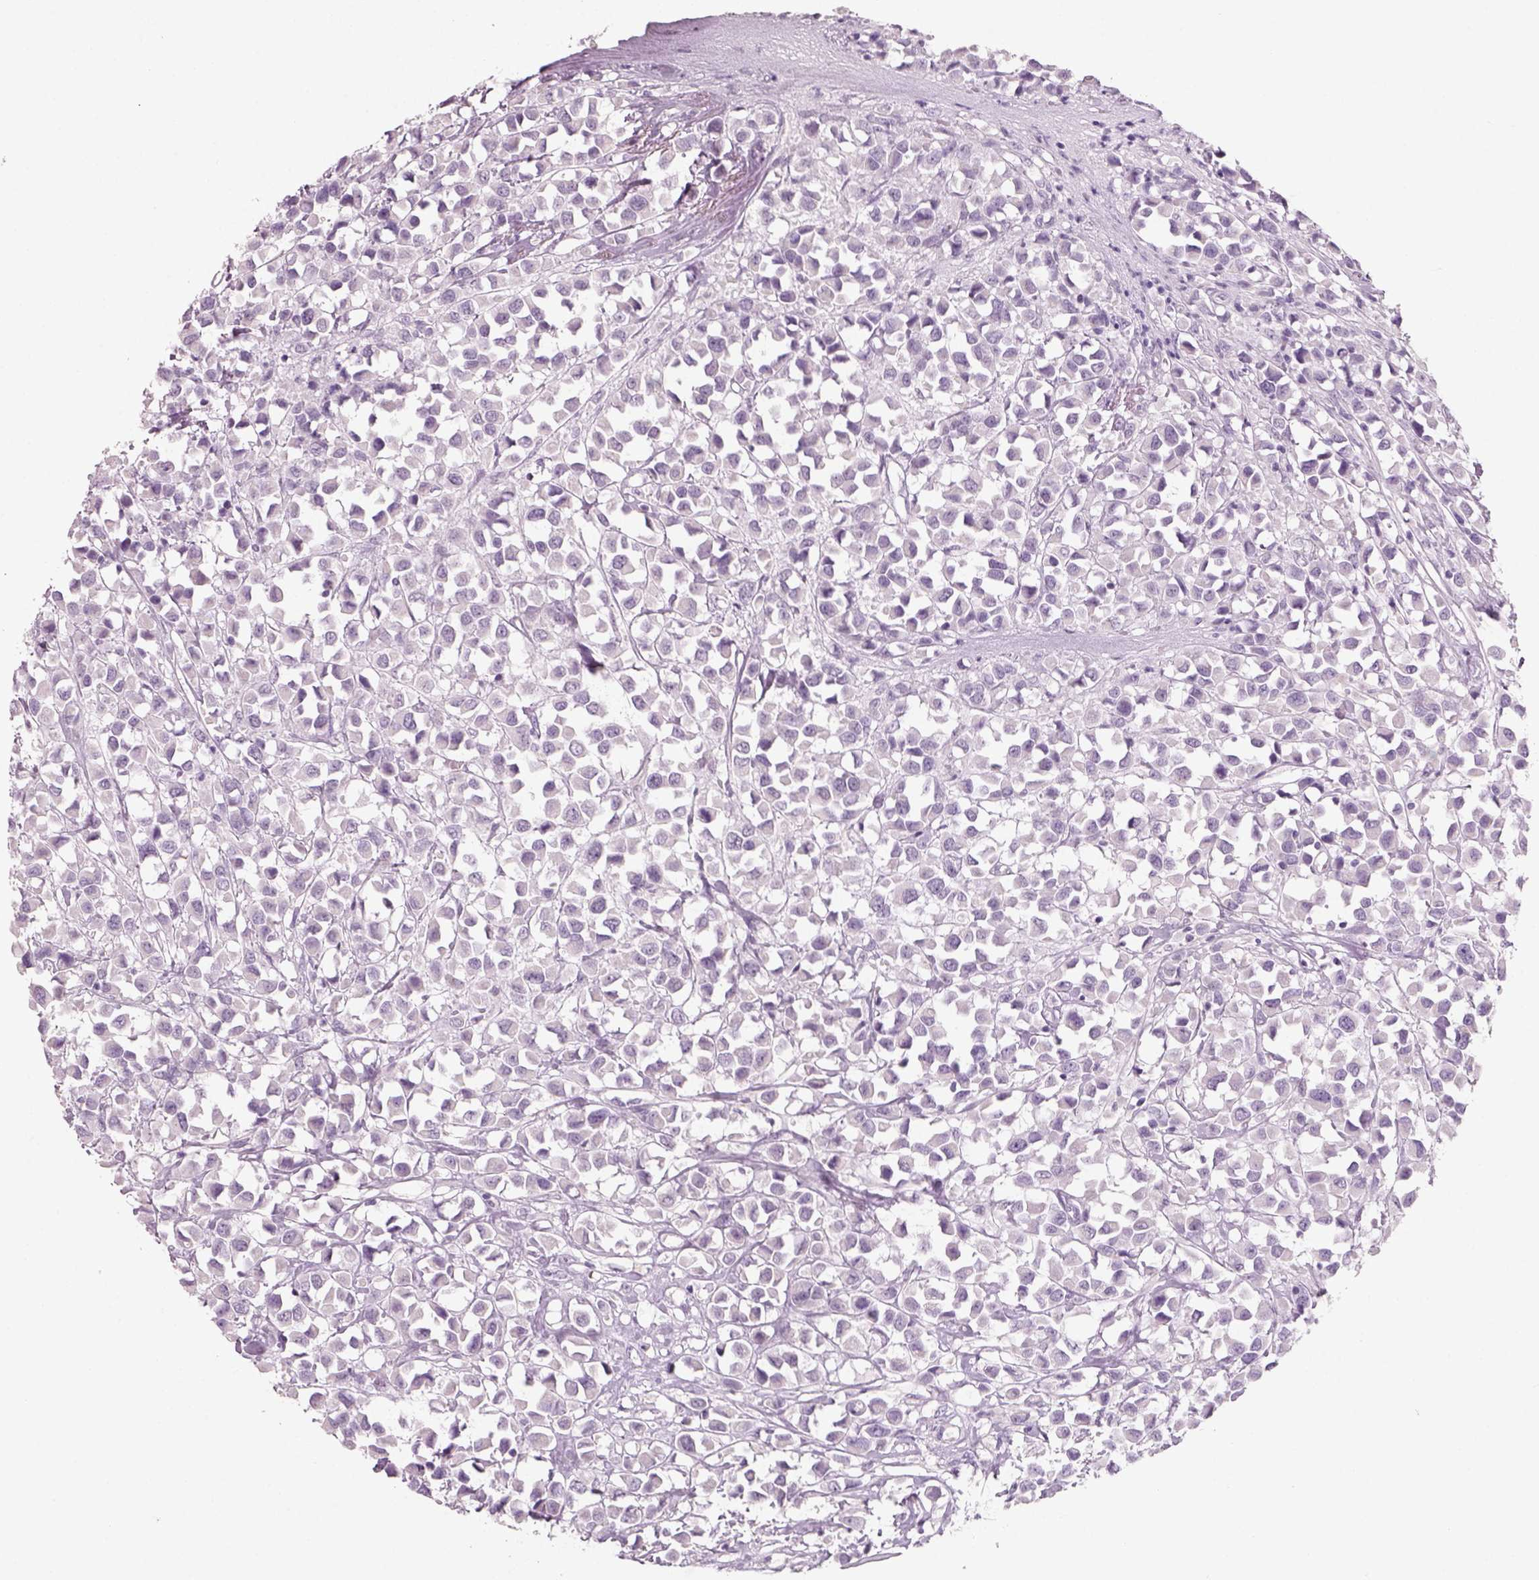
{"staining": {"intensity": "negative", "quantity": "none", "location": "none"}, "tissue": "breast cancer", "cell_type": "Tumor cells", "image_type": "cancer", "snomed": [{"axis": "morphology", "description": "Duct carcinoma"}, {"axis": "topography", "description": "Breast"}], "caption": "A micrograph of human breast cancer is negative for staining in tumor cells.", "gene": "SLC6A2", "patient": {"sex": "female", "age": 61}}